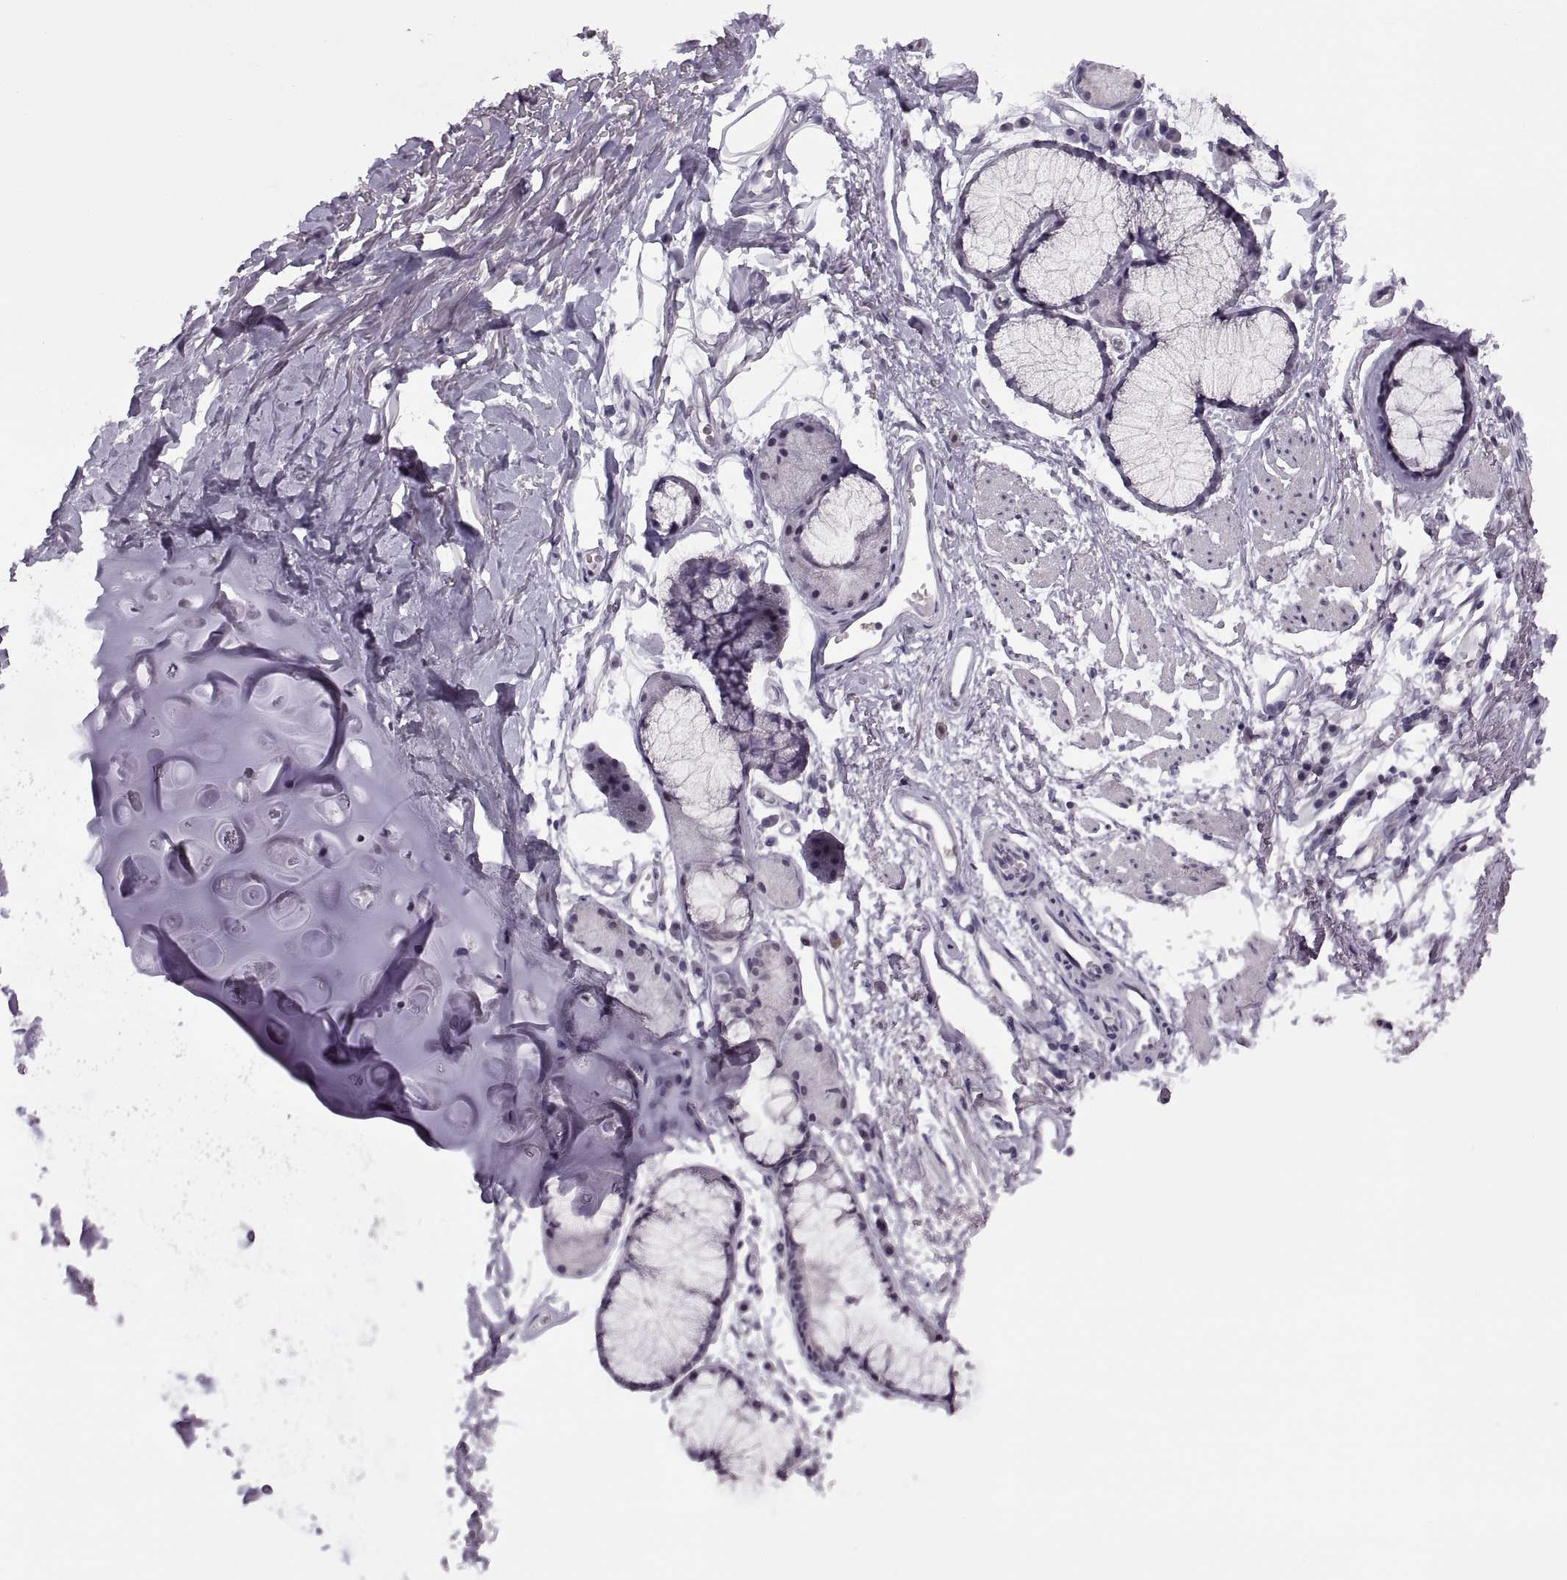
{"staining": {"intensity": "negative", "quantity": "none", "location": "none"}, "tissue": "soft tissue", "cell_type": "Chondrocytes", "image_type": "normal", "snomed": [{"axis": "morphology", "description": "Normal tissue, NOS"}, {"axis": "topography", "description": "Cartilage tissue"}, {"axis": "topography", "description": "Bronchus"}], "caption": "Human soft tissue stained for a protein using IHC displays no positivity in chondrocytes.", "gene": "OTP", "patient": {"sex": "female", "age": 79}}